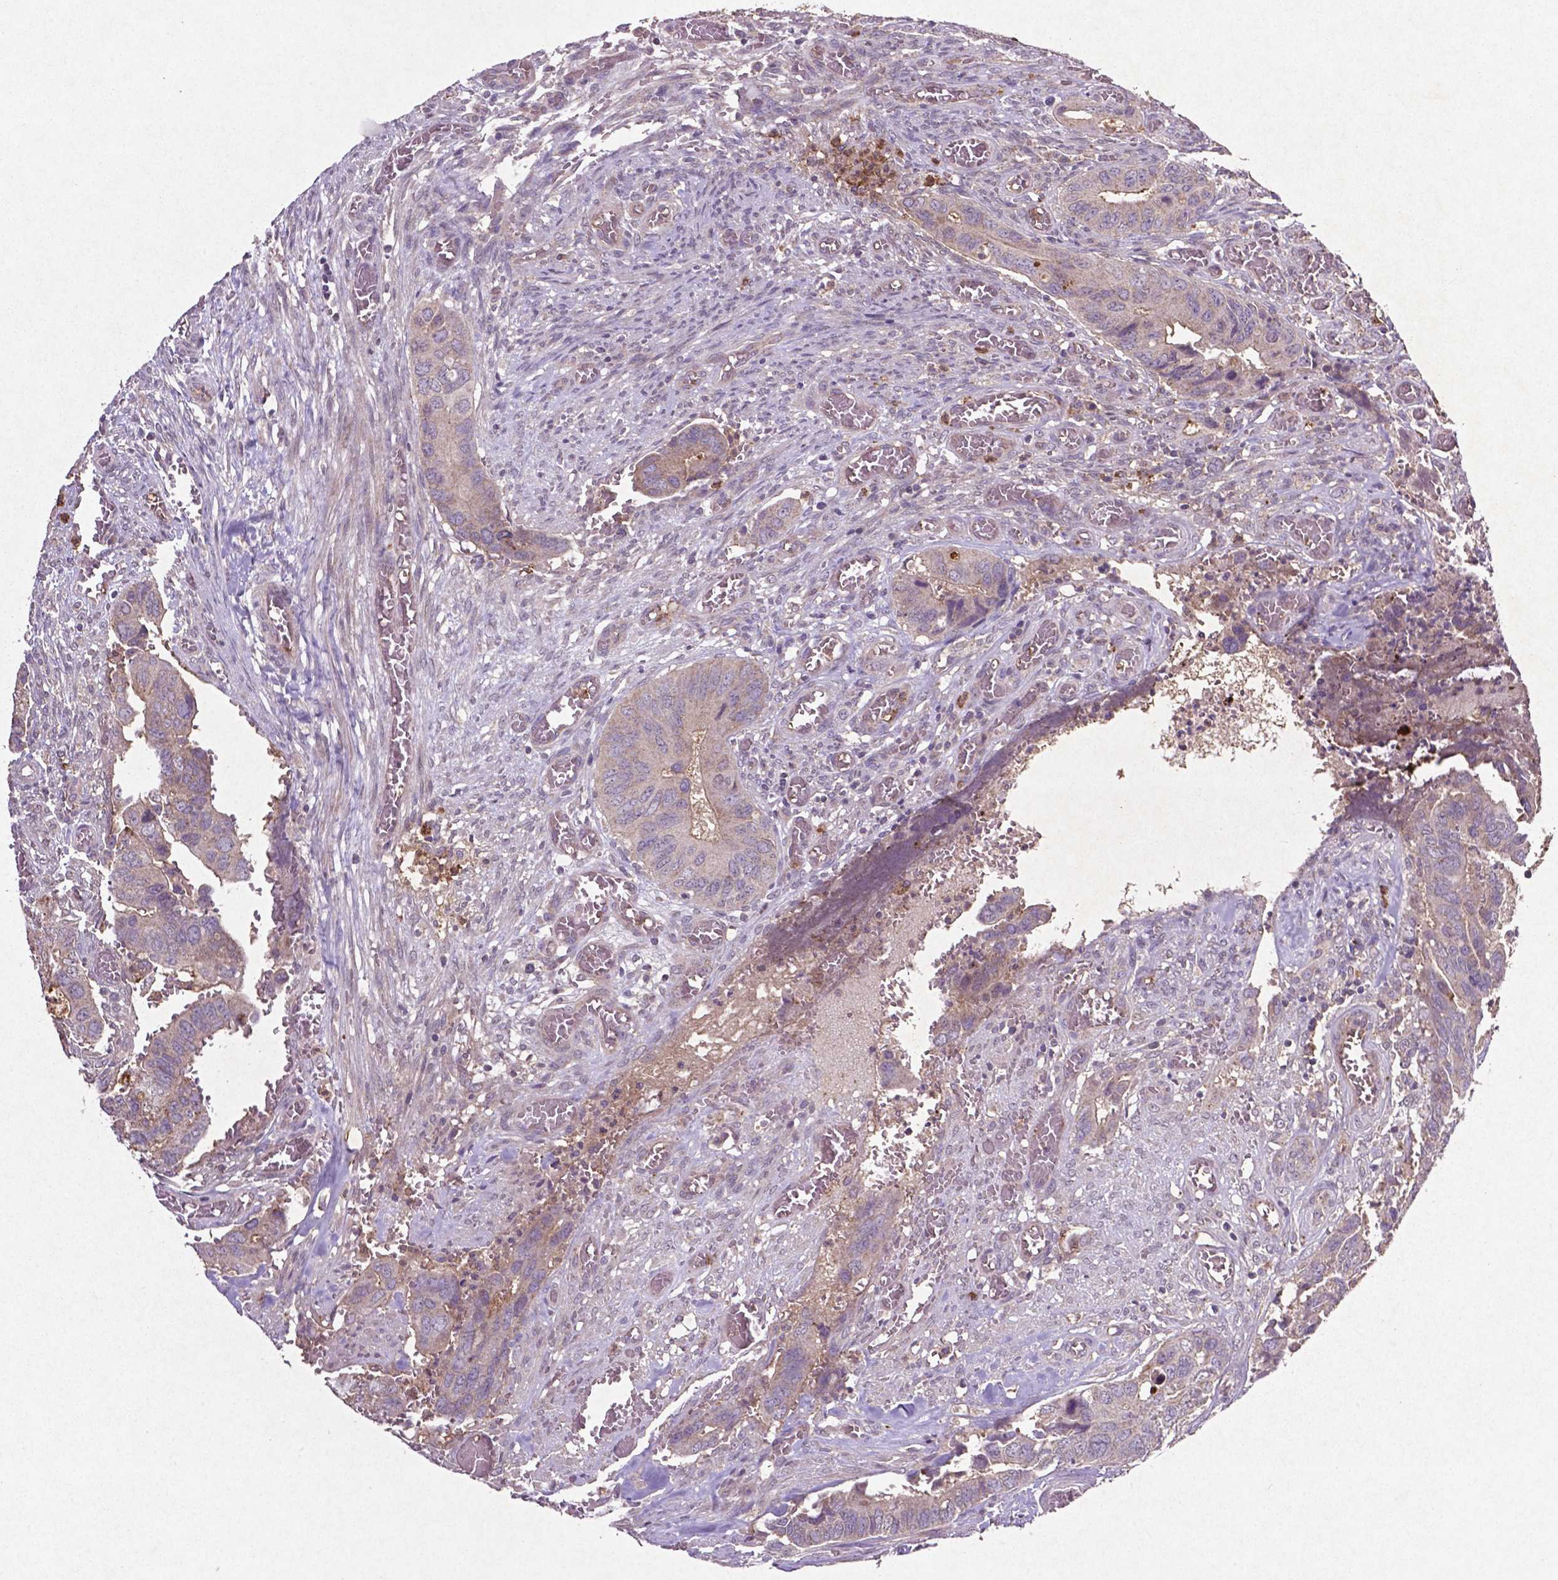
{"staining": {"intensity": "weak", "quantity": "25%-75%", "location": "cytoplasmic/membranous"}, "tissue": "colorectal cancer", "cell_type": "Tumor cells", "image_type": "cancer", "snomed": [{"axis": "morphology", "description": "Adenocarcinoma, NOS"}, {"axis": "topography", "description": "Colon"}], "caption": "Colorectal cancer (adenocarcinoma) stained with a brown dye reveals weak cytoplasmic/membranous positive expression in approximately 25%-75% of tumor cells.", "gene": "MTOR", "patient": {"sex": "male", "age": 49}}